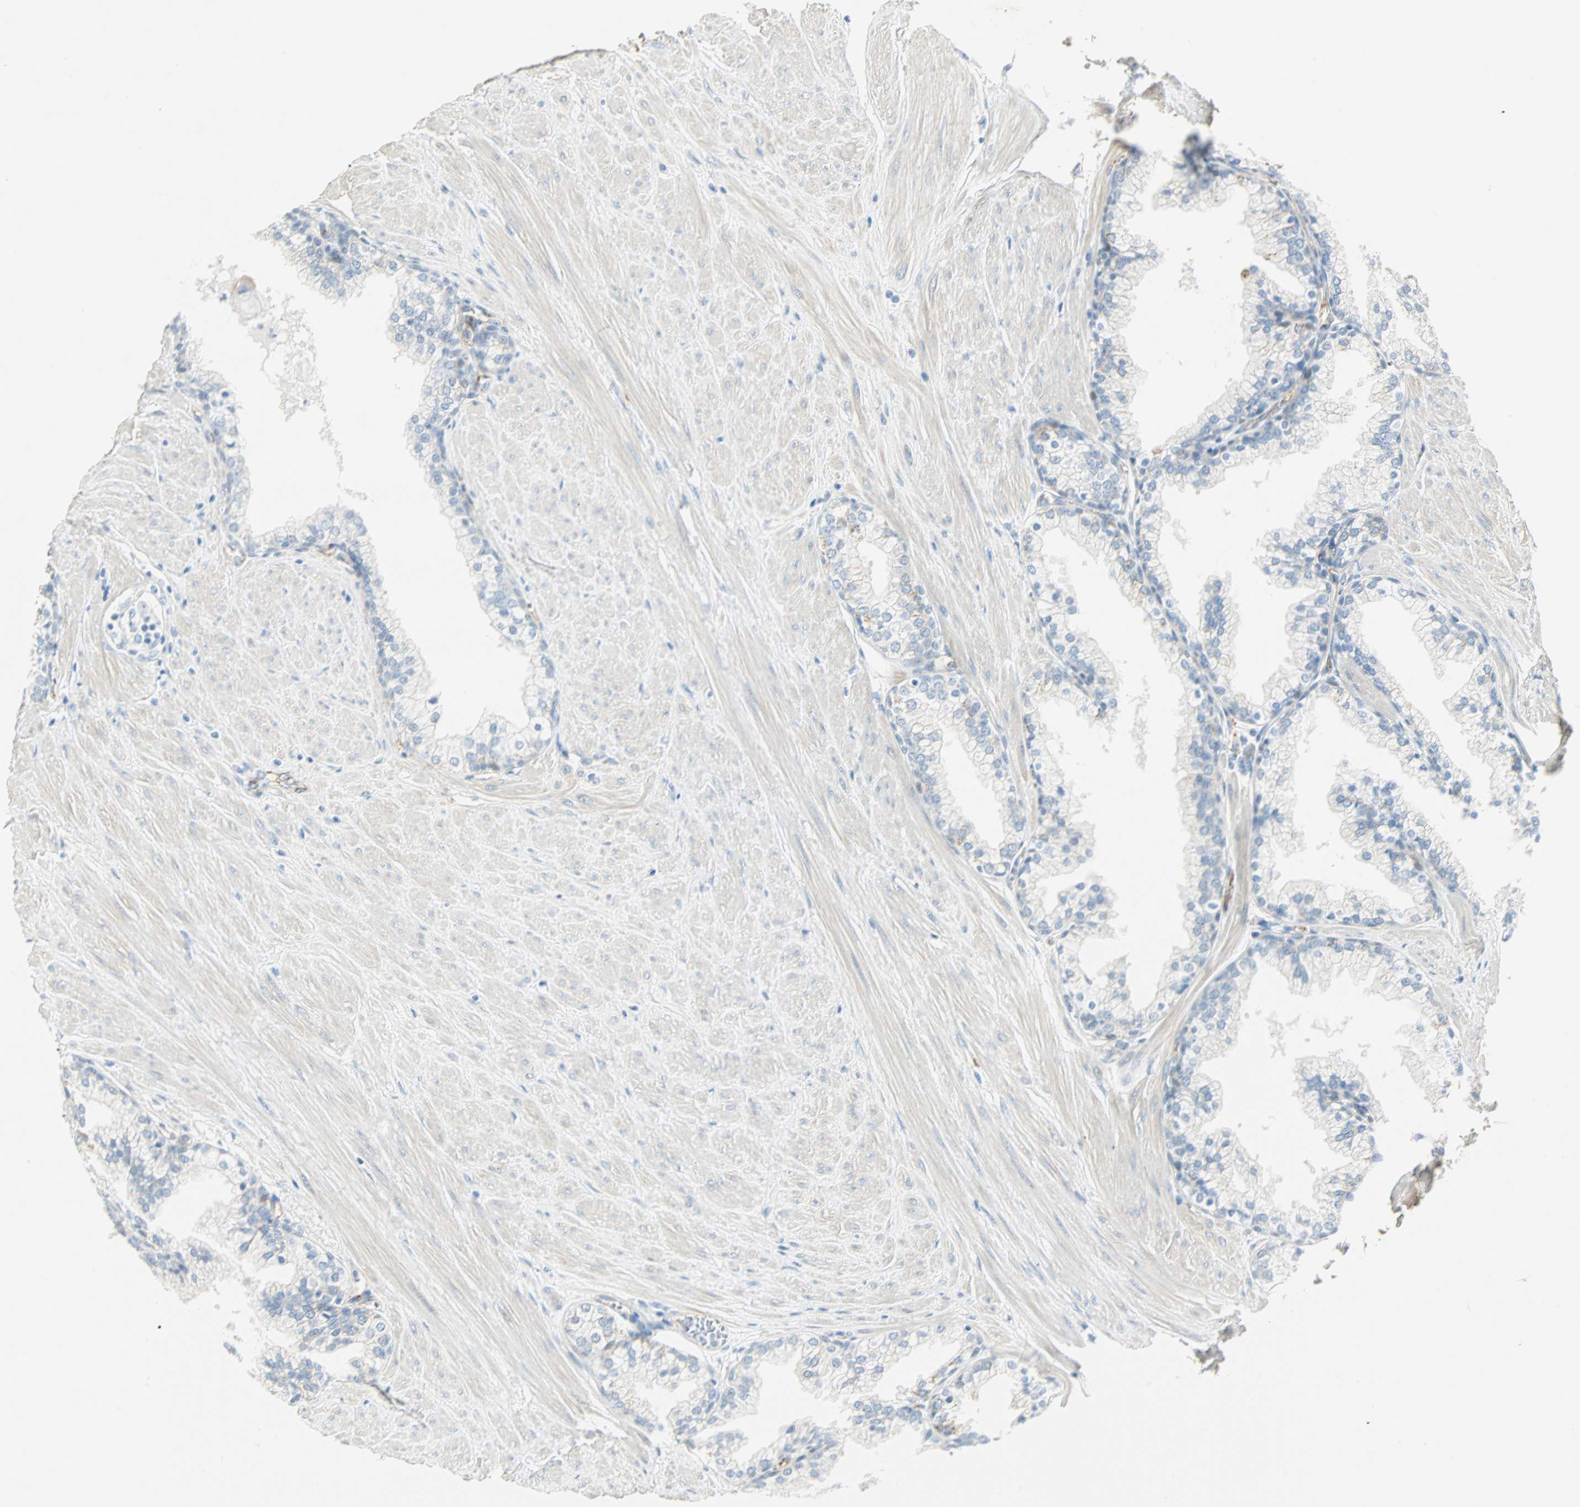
{"staining": {"intensity": "weak", "quantity": ">75%", "location": "cytoplasmic/membranous"}, "tissue": "prostate", "cell_type": "Glandular cells", "image_type": "normal", "snomed": [{"axis": "morphology", "description": "Normal tissue, NOS"}, {"axis": "topography", "description": "Prostate"}], "caption": "This is a histology image of immunohistochemistry (IHC) staining of benign prostate, which shows weak expression in the cytoplasmic/membranous of glandular cells.", "gene": "VPS9D1", "patient": {"sex": "male", "age": 51}}